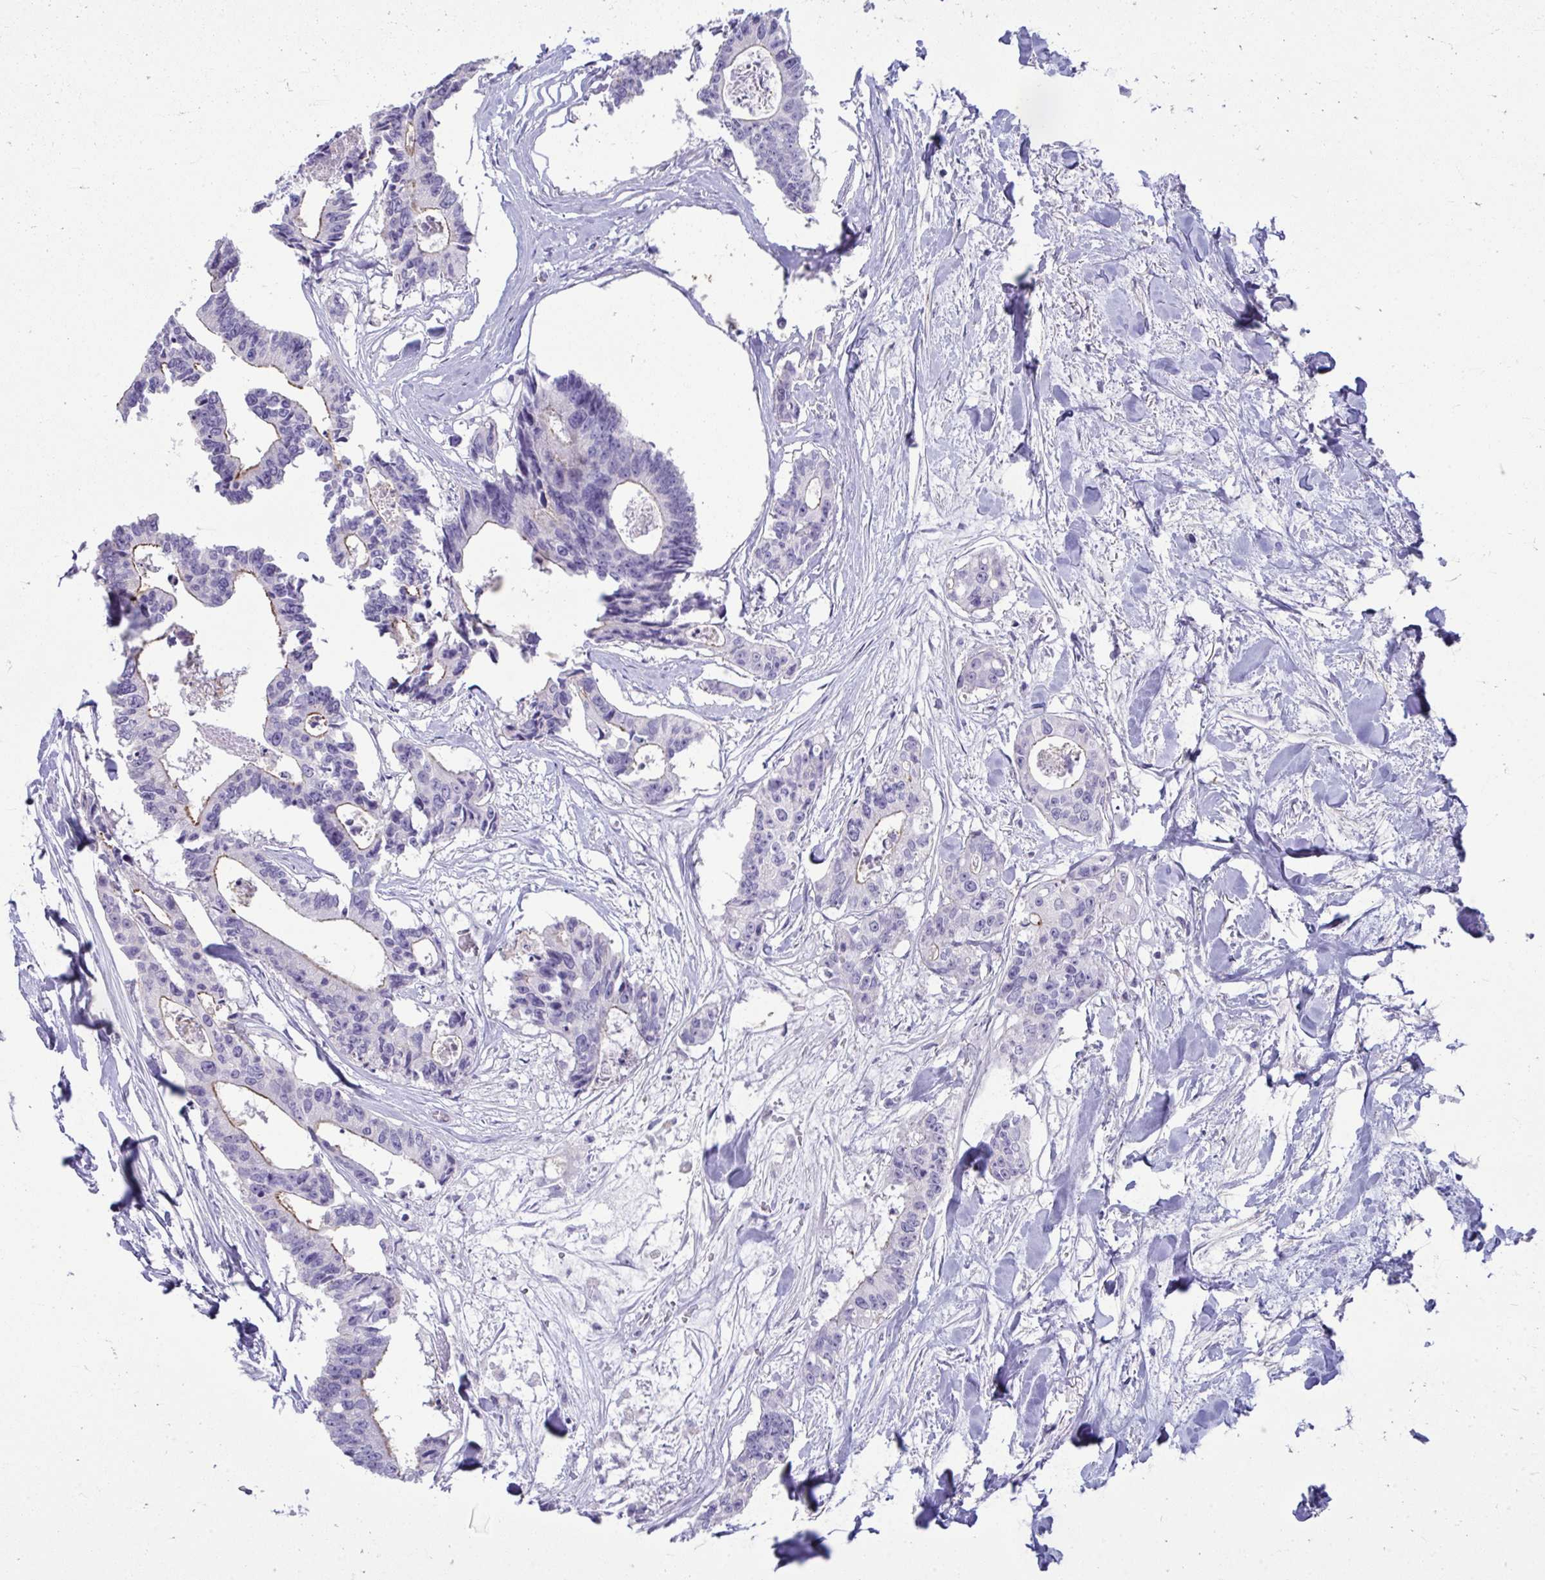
{"staining": {"intensity": "moderate", "quantity": "<25%", "location": "cytoplasmic/membranous"}, "tissue": "colorectal cancer", "cell_type": "Tumor cells", "image_type": "cancer", "snomed": [{"axis": "morphology", "description": "Adenocarcinoma, NOS"}, {"axis": "topography", "description": "Rectum"}], "caption": "A brown stain shows moderate cytoplasmic/membranous positivity of a protein in colorectal adenocarcinoma tumor cells.", "gene": "PIGZ", "patient": {"sex": "male", "age": 57}}